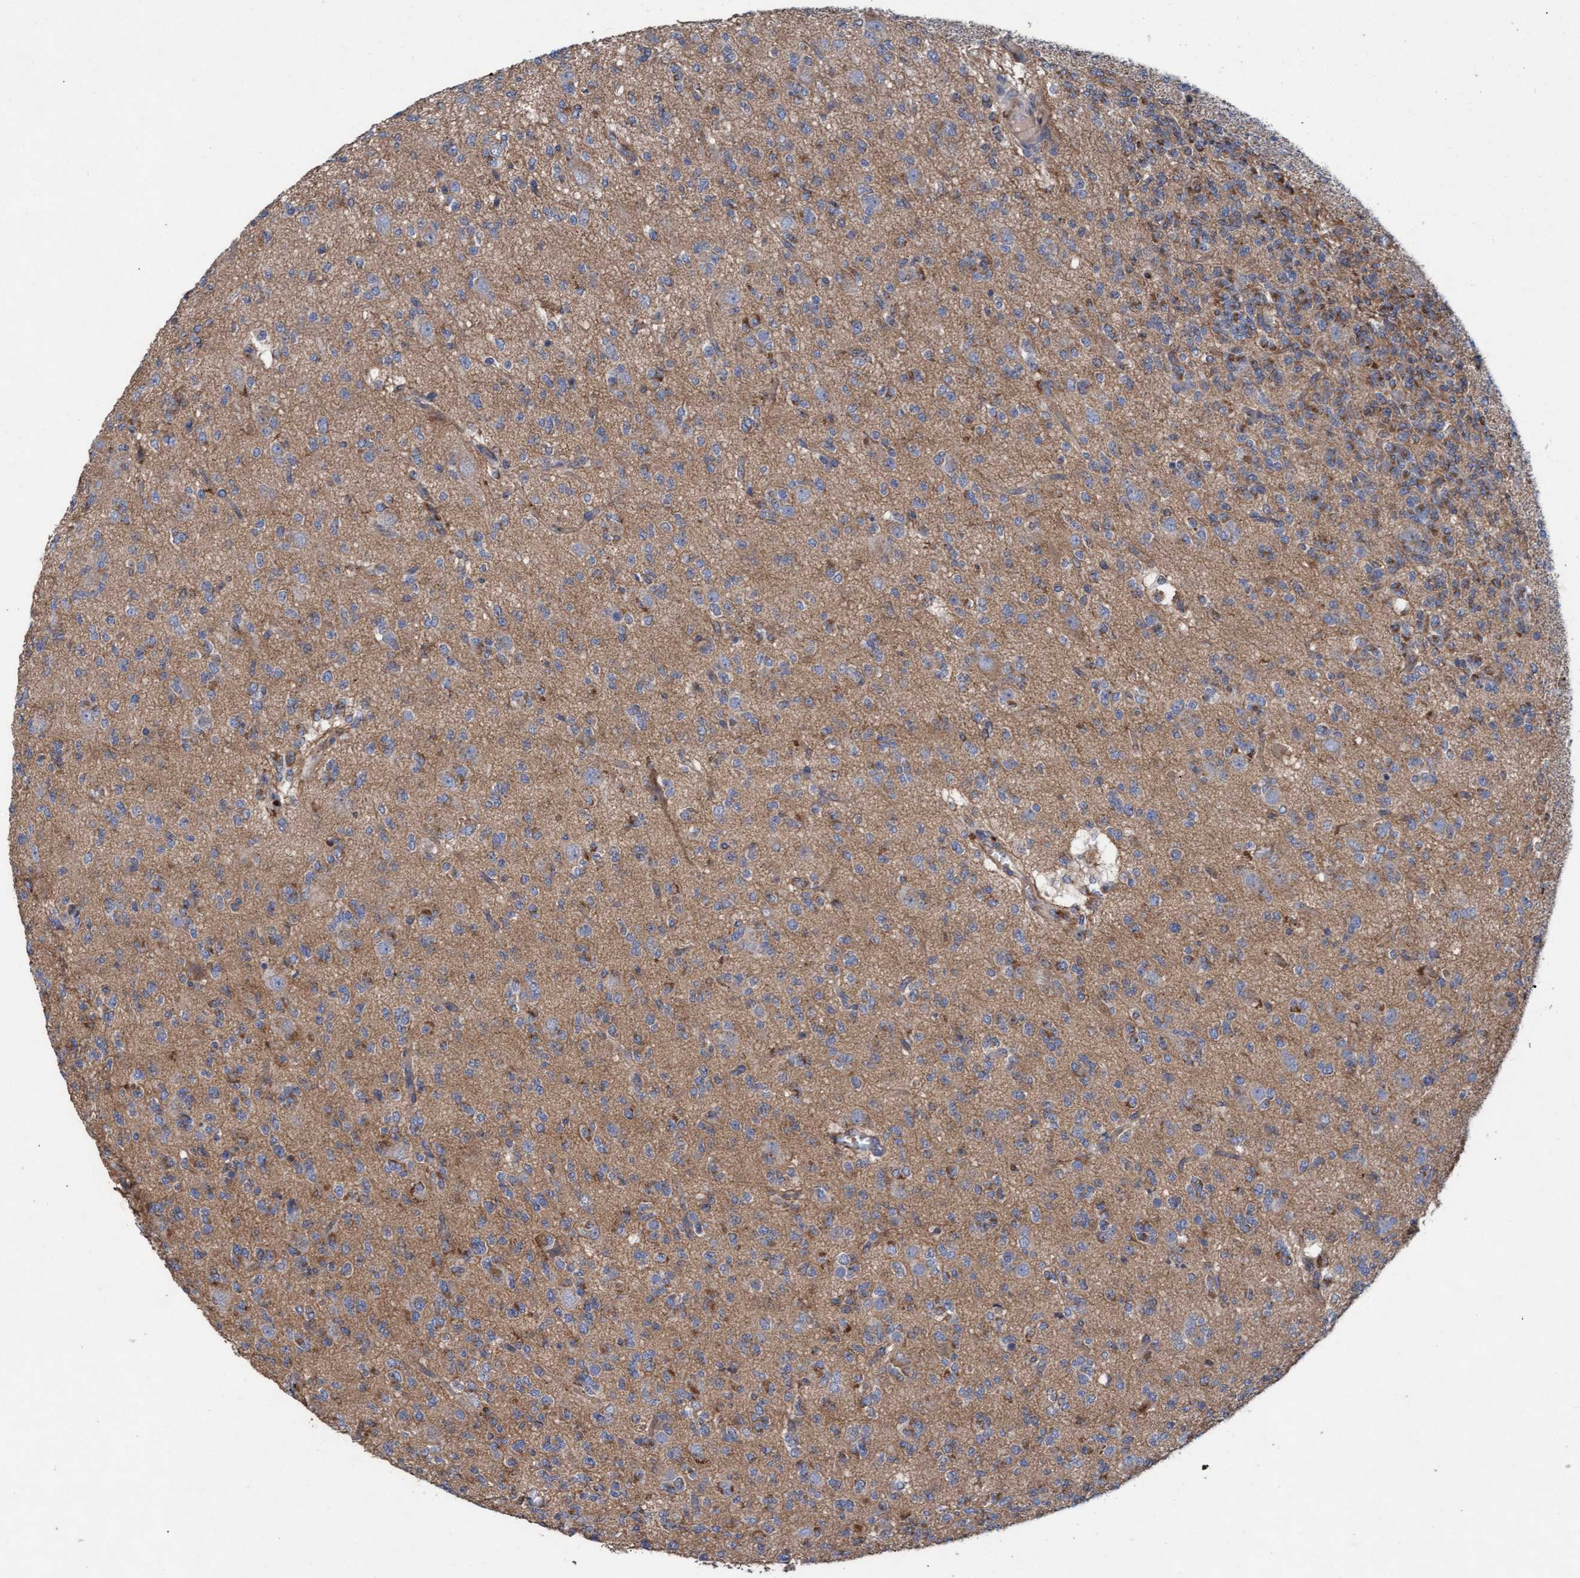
{"staining": {"intensity": "weak", "quantity": ">75%", "location": "cytoplasmic/membranous"}, "tissue": "glioma", "cell_type": "Tumor cells", "image_type": "cancer", "snomed": [{"axis": "morphology", "description": "Glioma, malignant, Low grade"}, {"axis": "topography", "description": "Brain"}], "caption": "Protein expression analysis of human glioma reveals weak cytoplasmic/membranous staining in approximately >75% of tumor cells.", "gene": "MRPL38", "patient": {"sex": "male", "age": 38}}